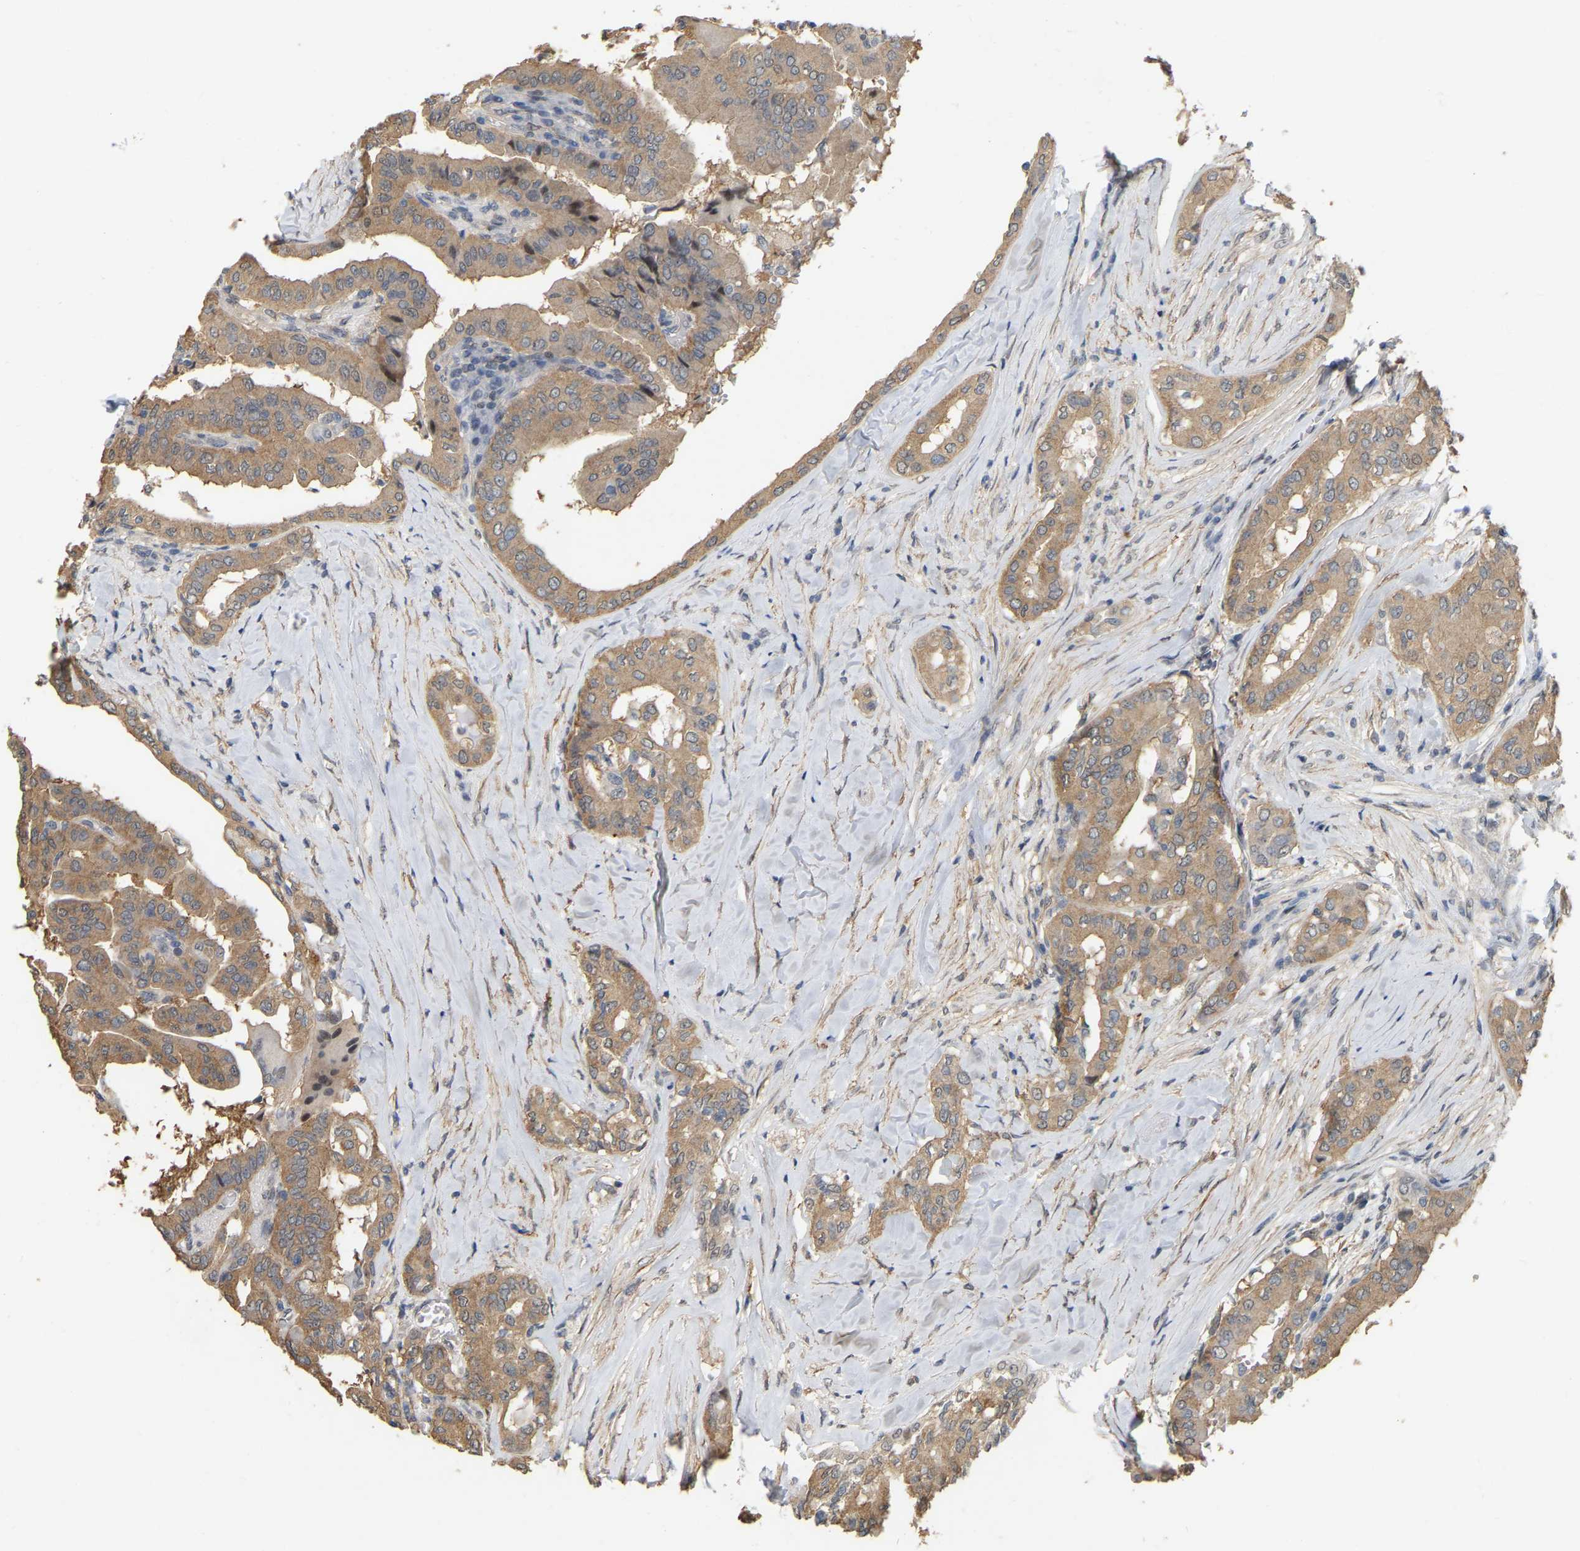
{"staining": {"intensity": "moderate", "quantity": "25%-75%", "location": "cytoplasmic/membranous"}, "tissue": "thyroid cancer", "cell_type": "Tumor cells", "image_type": "cancer", "snomed": [{"axis": "morphology", "description": "Papillary adenocarcinoma, NOS"}, {"axis": "topography", "description": "Thyroid gland"}], "caption": "Tumor cells display medium levels of moderate cytoplasmic/membranous staining in approximately 25%-75% of cells in human thyroid papillary adenocarcinoma. (brown staining indicates protein expression, while blue staining denotes nuclei).", "gene": "RUVBL1", "patient": {"sex": "male", "age": 33}}